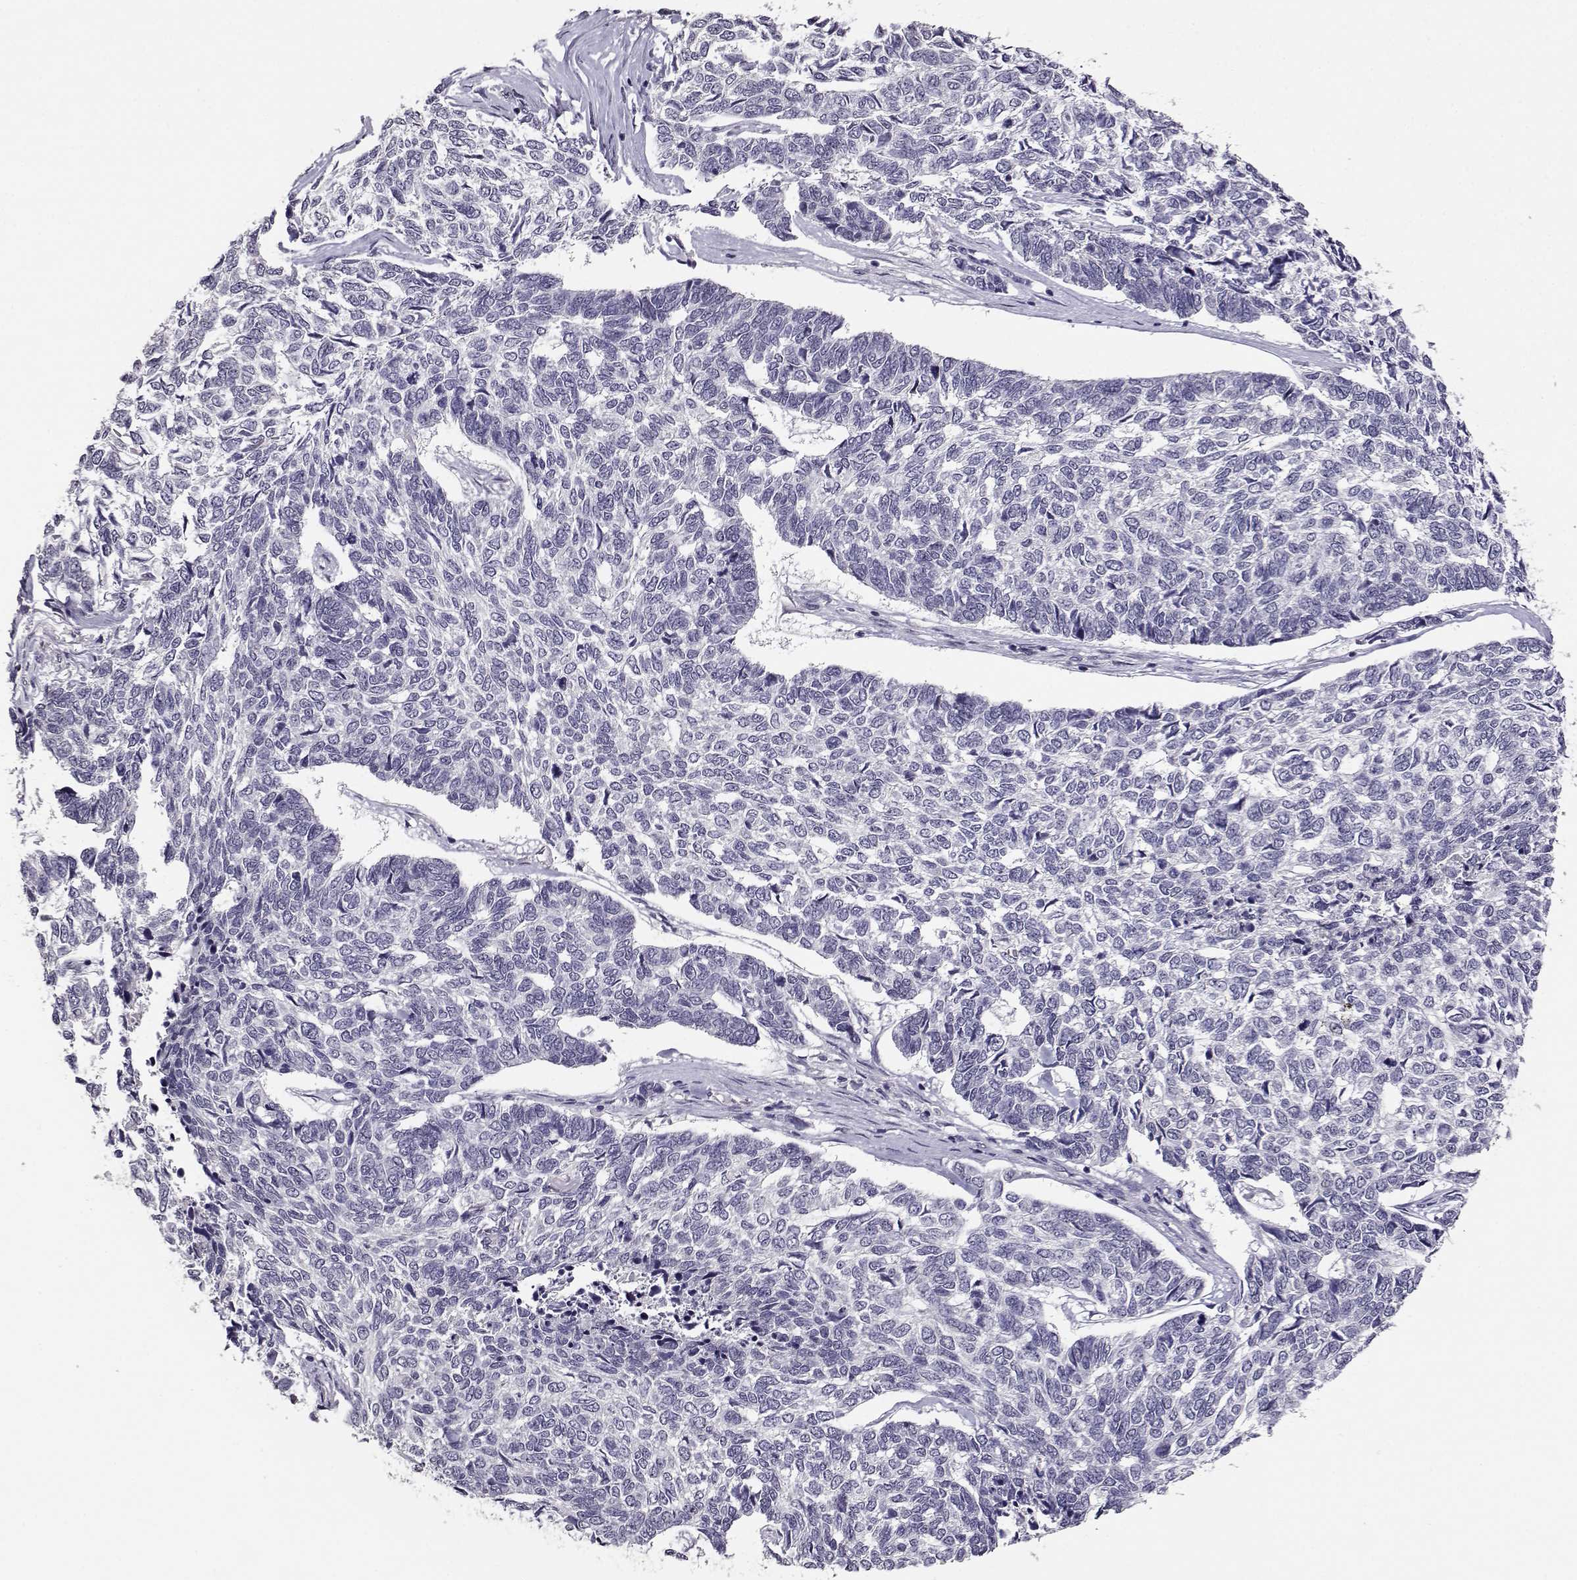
{"staining": {"intensity": "negative", "quantity": "none", "location": "none"}, "tissue": "skin cancer", "cell_type": "Tumor cells", "image_type": "cancer", "snomed": [{"axis": "morphology", "description": "Basal cell carcinoma"}, {"axis": "topography", "description": "Skin"}], "caption": "DAB (3,3'-diaminobenzidine) immunohistochemical staining of skin cancer displays no significant staining in tumor cells. (DAB (3,3'-diaminobenzidine) immunohistochemistry, high magnification).", "gene": "RHOXF2", "patient": {"sex": "female", "age": 65}}